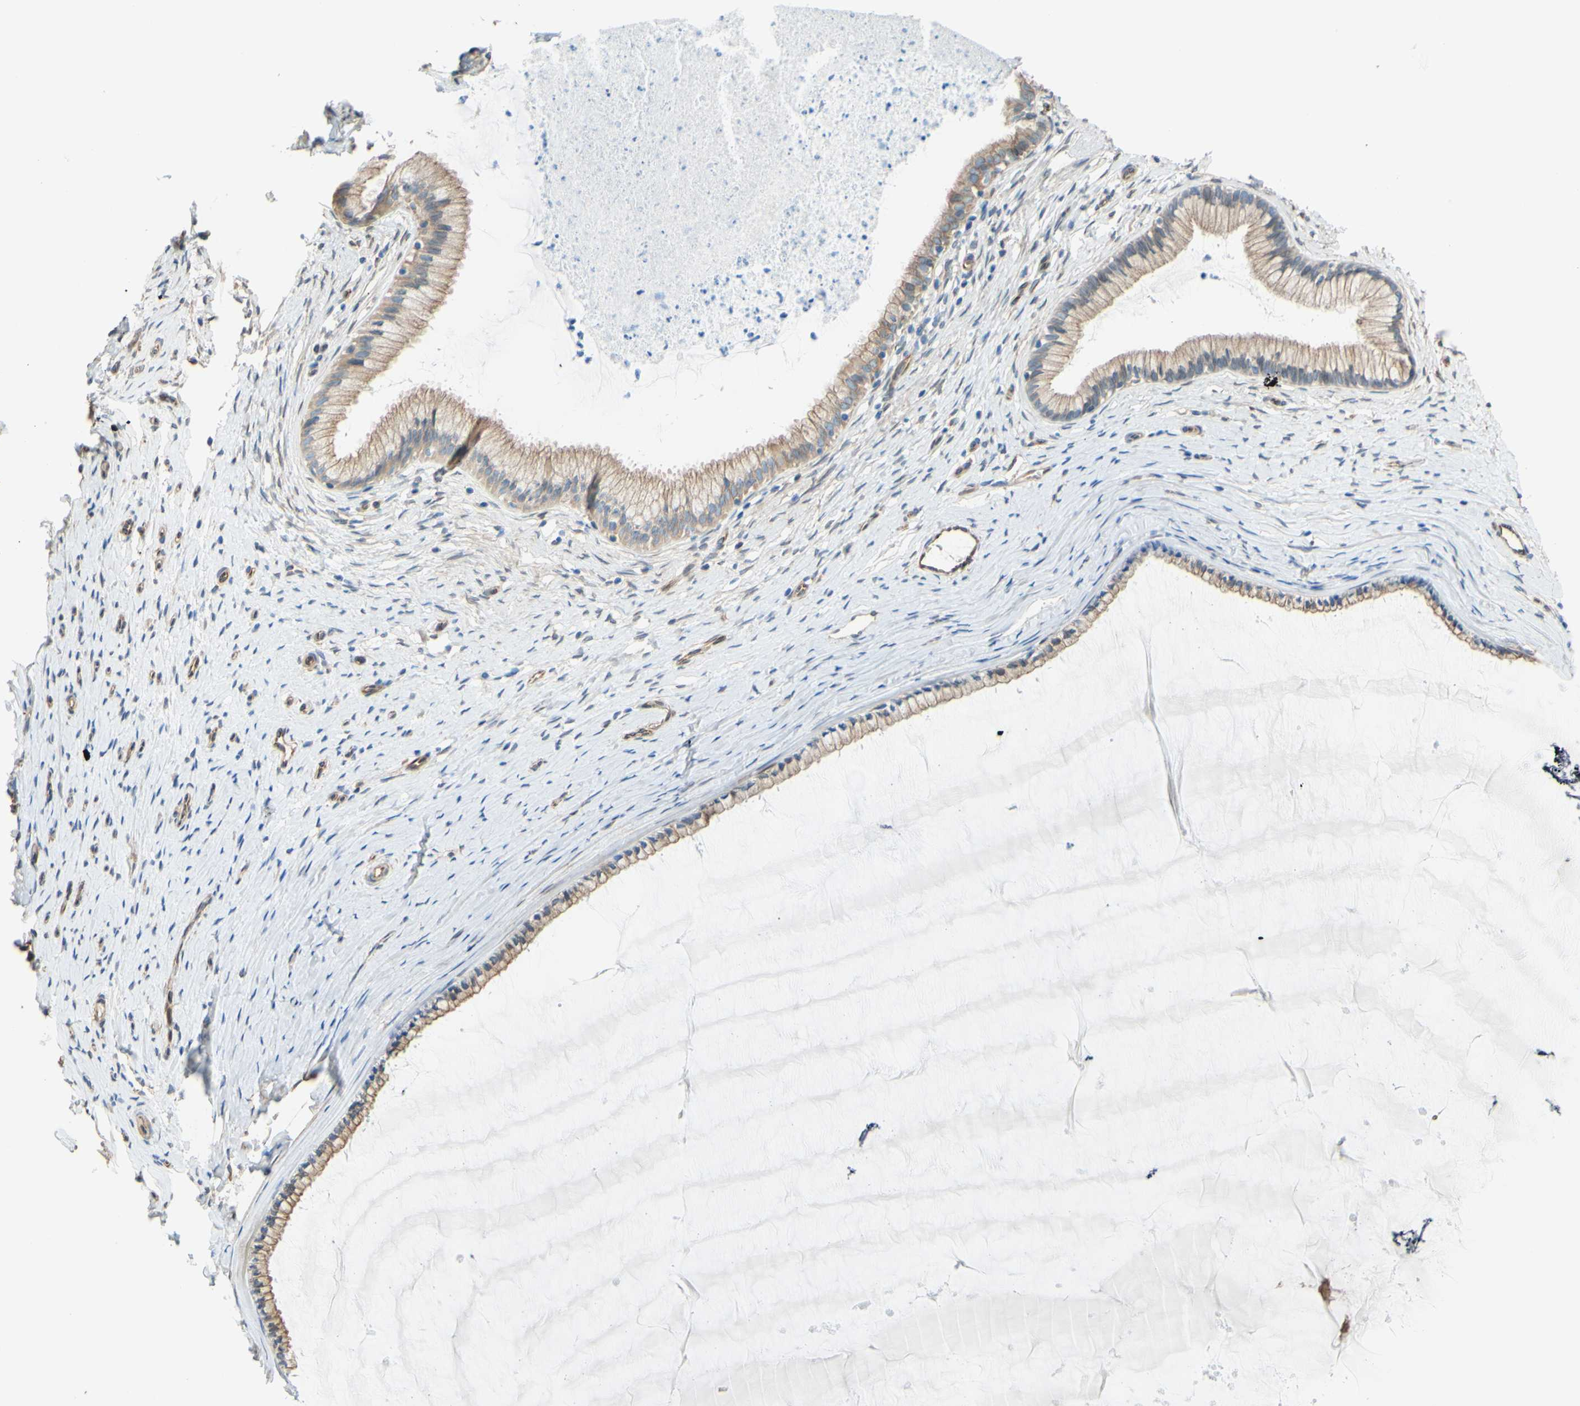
{"staining": {"intensity": "weak", "quantity": ">75%", "location": "cytoplasmic/membranous"}, "tissue": "cervix", "cell_type": "Glandular cells", "image_type": "normal", "snomed": [{"axis": "morphology", "description": "Normal tissue, NOS"}, {"axis": "topography", "description": "Cervix"}], "caption": "Weak cytoplasmic/membranous protein expression is present in approximately >75% of glandular cells in cervix. The protein is stained brown, and the nuclei are stained in blue (DAB (3,3'-diaminobenzidine) IHC with brightfield microscopy, high magnification).", "gene": "ENDOD1", "patient": {"sex": "female", "age": 39}}